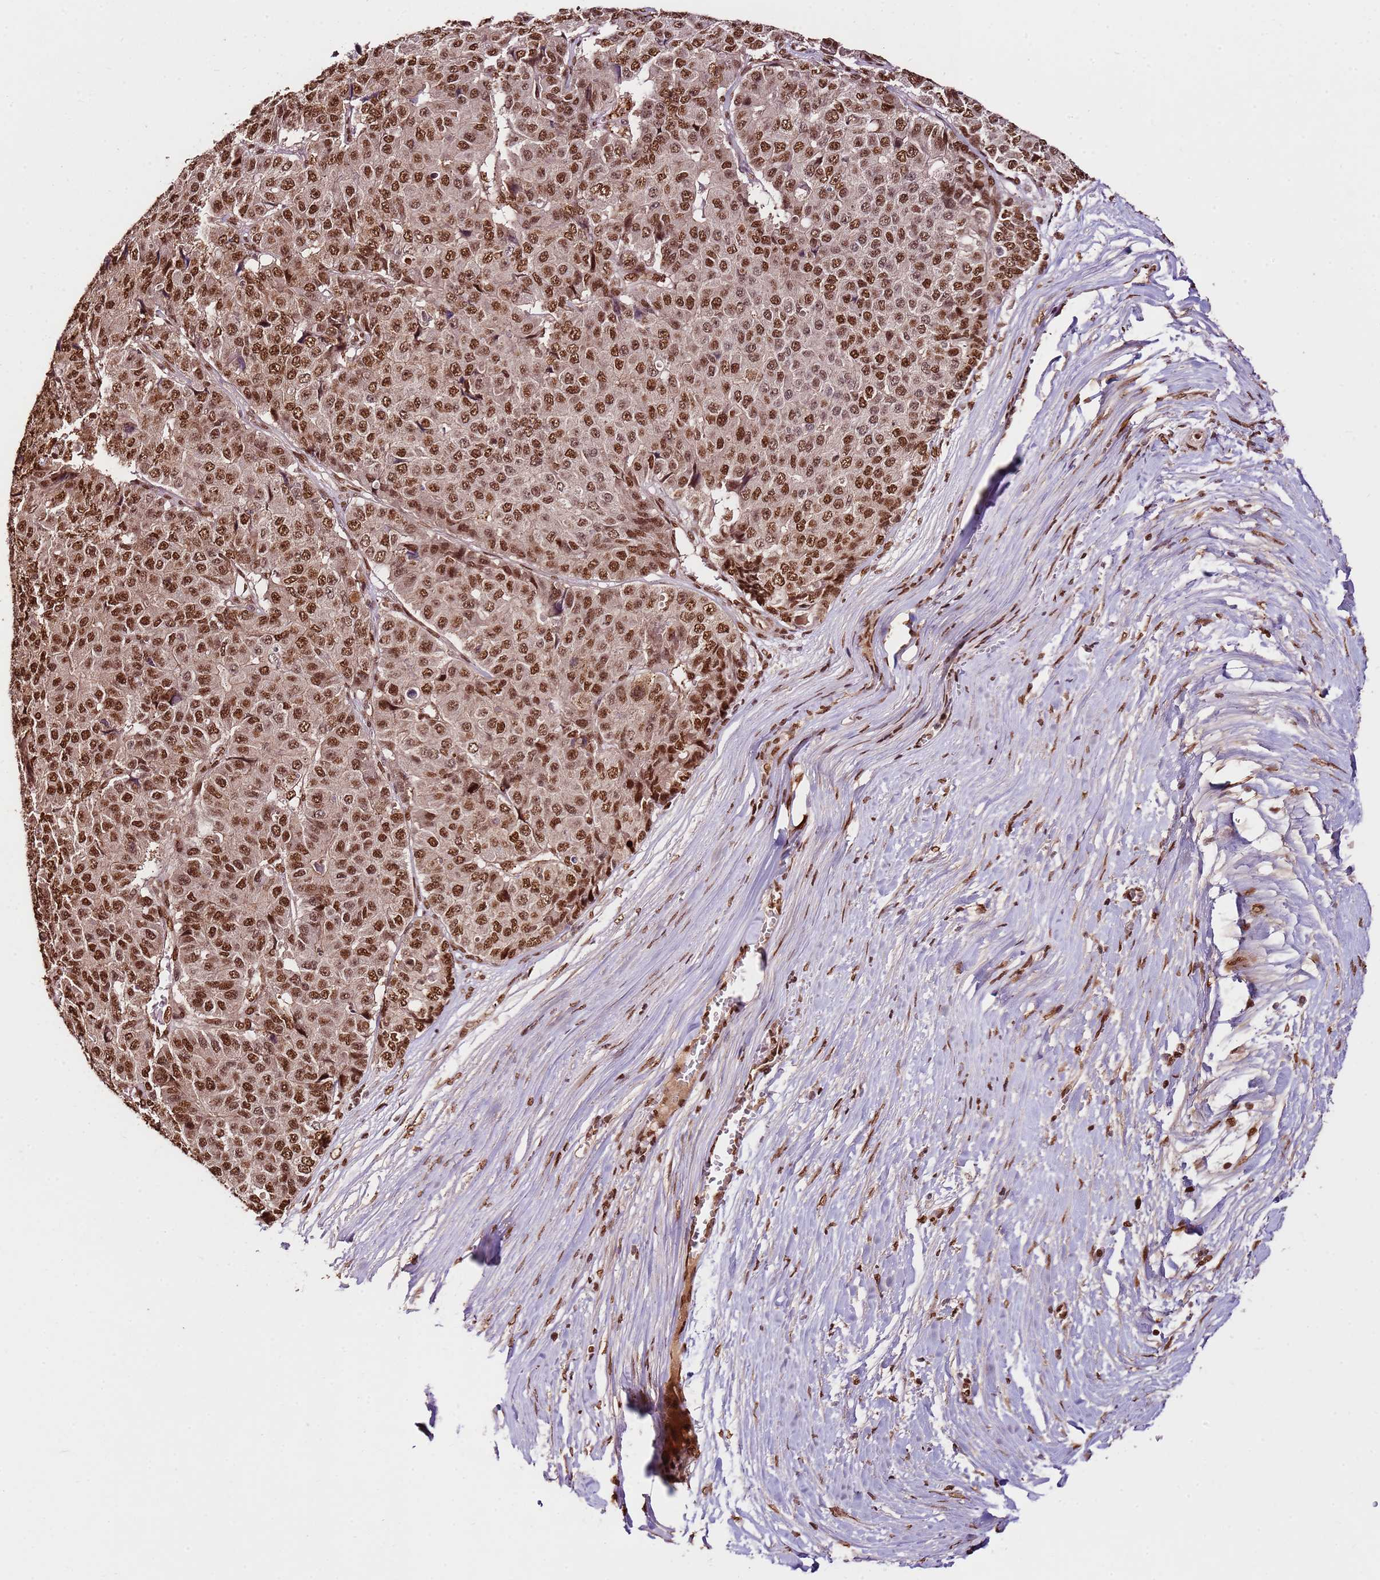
{"staining": {"intensity": "strong", "quantity": ">75%", "location": "nuclear"}, "tissue": "pancreatic cancer", "cell_type": "Tumor cells", "image_type": "cancer", "snomed": [{"axis": "morphology", "description": "Adenocarcinoma, NOS"}, {"axis": "topography", "description": "Pancreas"}], "caption": "High-magnification brightfield microscopy of adenocarcinoma (pancreatic) stained with DAB (brown) and counterstained with hematoxylin (blue). tumor cells exhibit strong nuclear expression is appreciated in about>75% of cells.", "gene": "ZBTB12", "patient": {"sex": "male", "age": 50}}